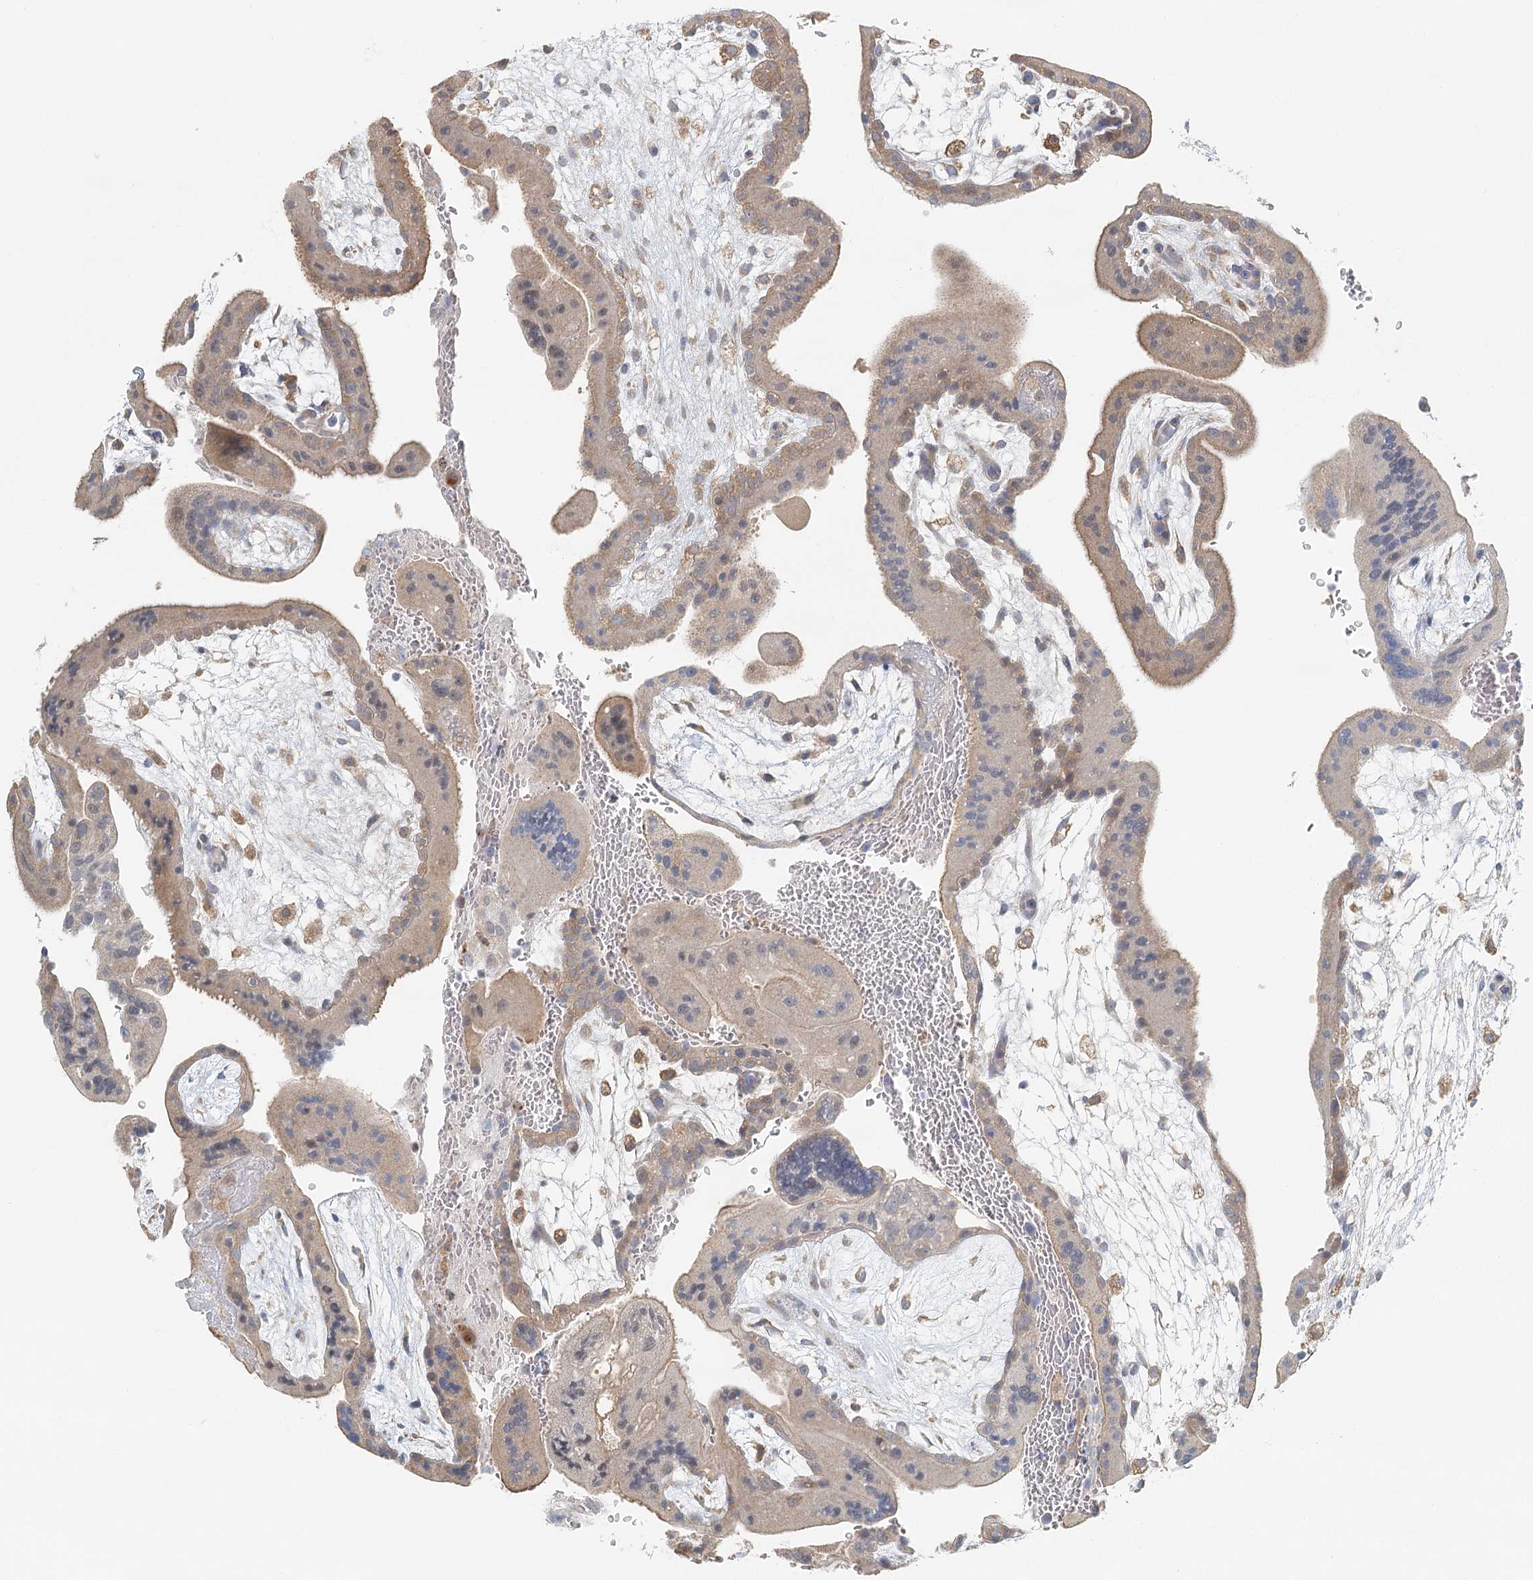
{"staining": {"intensity": "weak", "quantity": "<25%", "location": "cytoplasmic/membranous"}, "tissue": "placenta", "cell_type": "Trophoblastic cells", "image_type": "normal", "snomed": [{"axis": "morphology", "description": "Normal tissue, NOS"}, {"axis": "topography", "description": "Placenta"}], "caption": "Human placenta stained for a protein using immunohistochemistry (IHC) reveals no positivity in trophoblastic cells.", "gene": "VSIG1", "patient": {"sex": "female", "age": 35}}